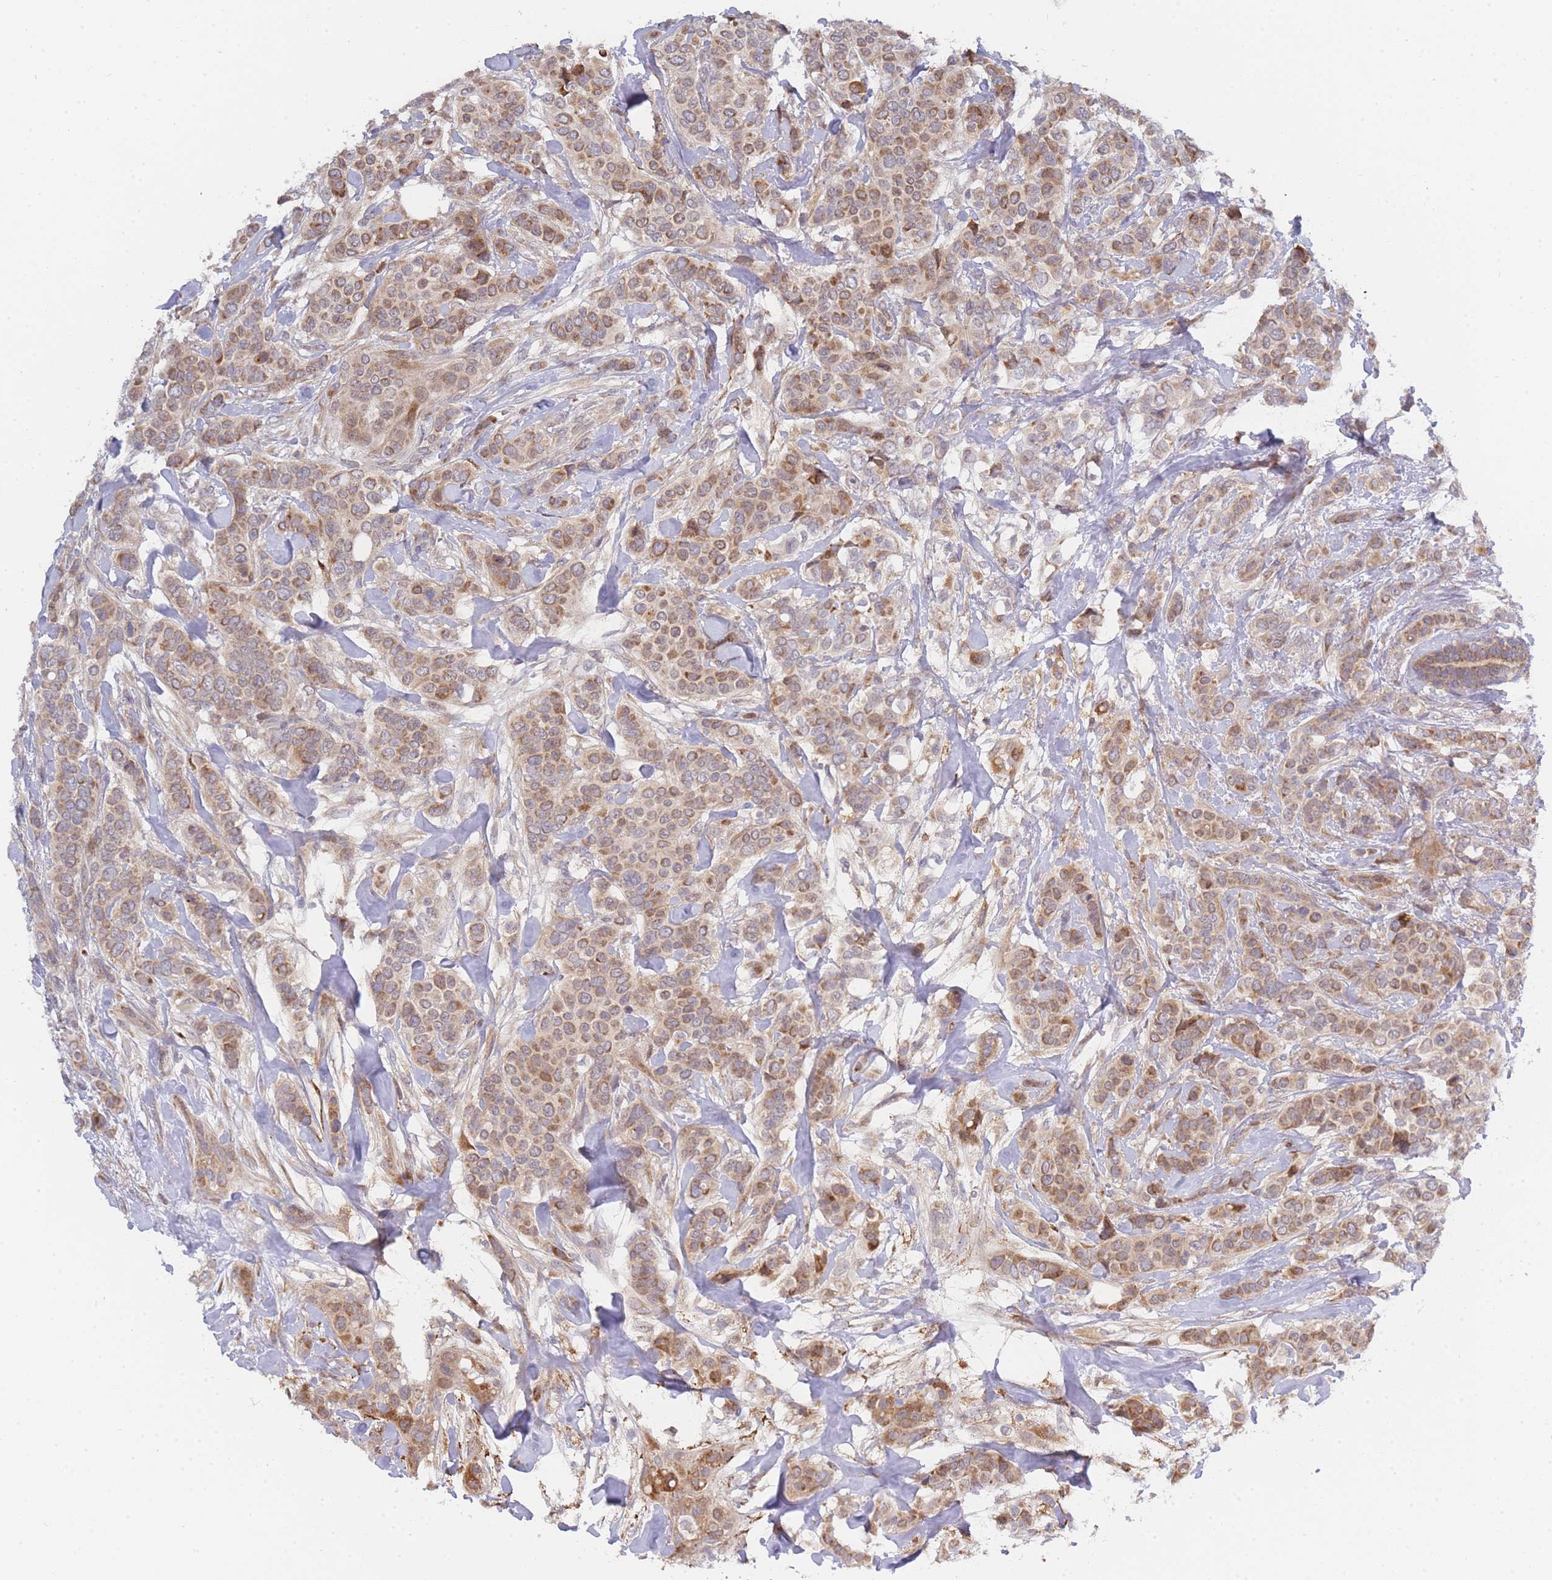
{"staining": {"intensity": "moderate", "quantity": ">75%", "location": "cytoplasmic/membranous"}, "tissue": "breast cancer", "cell_type": "Tumor cells", "image_type": "cancer", "snomed": [{"axis": "morphology", "description": "Lobular carcinoma"}, {"axis": "topography", "description": "Breast"}], "caption": "Approximately >75% of tumor cells in human breast cancer (lobular carcinoma) show moderate cytoplasmic/membranous protein expression as visualized by brown immunohistochemical staining.", "gene": "TRIM26", "patient": {"sex": "female", "age": 51}}